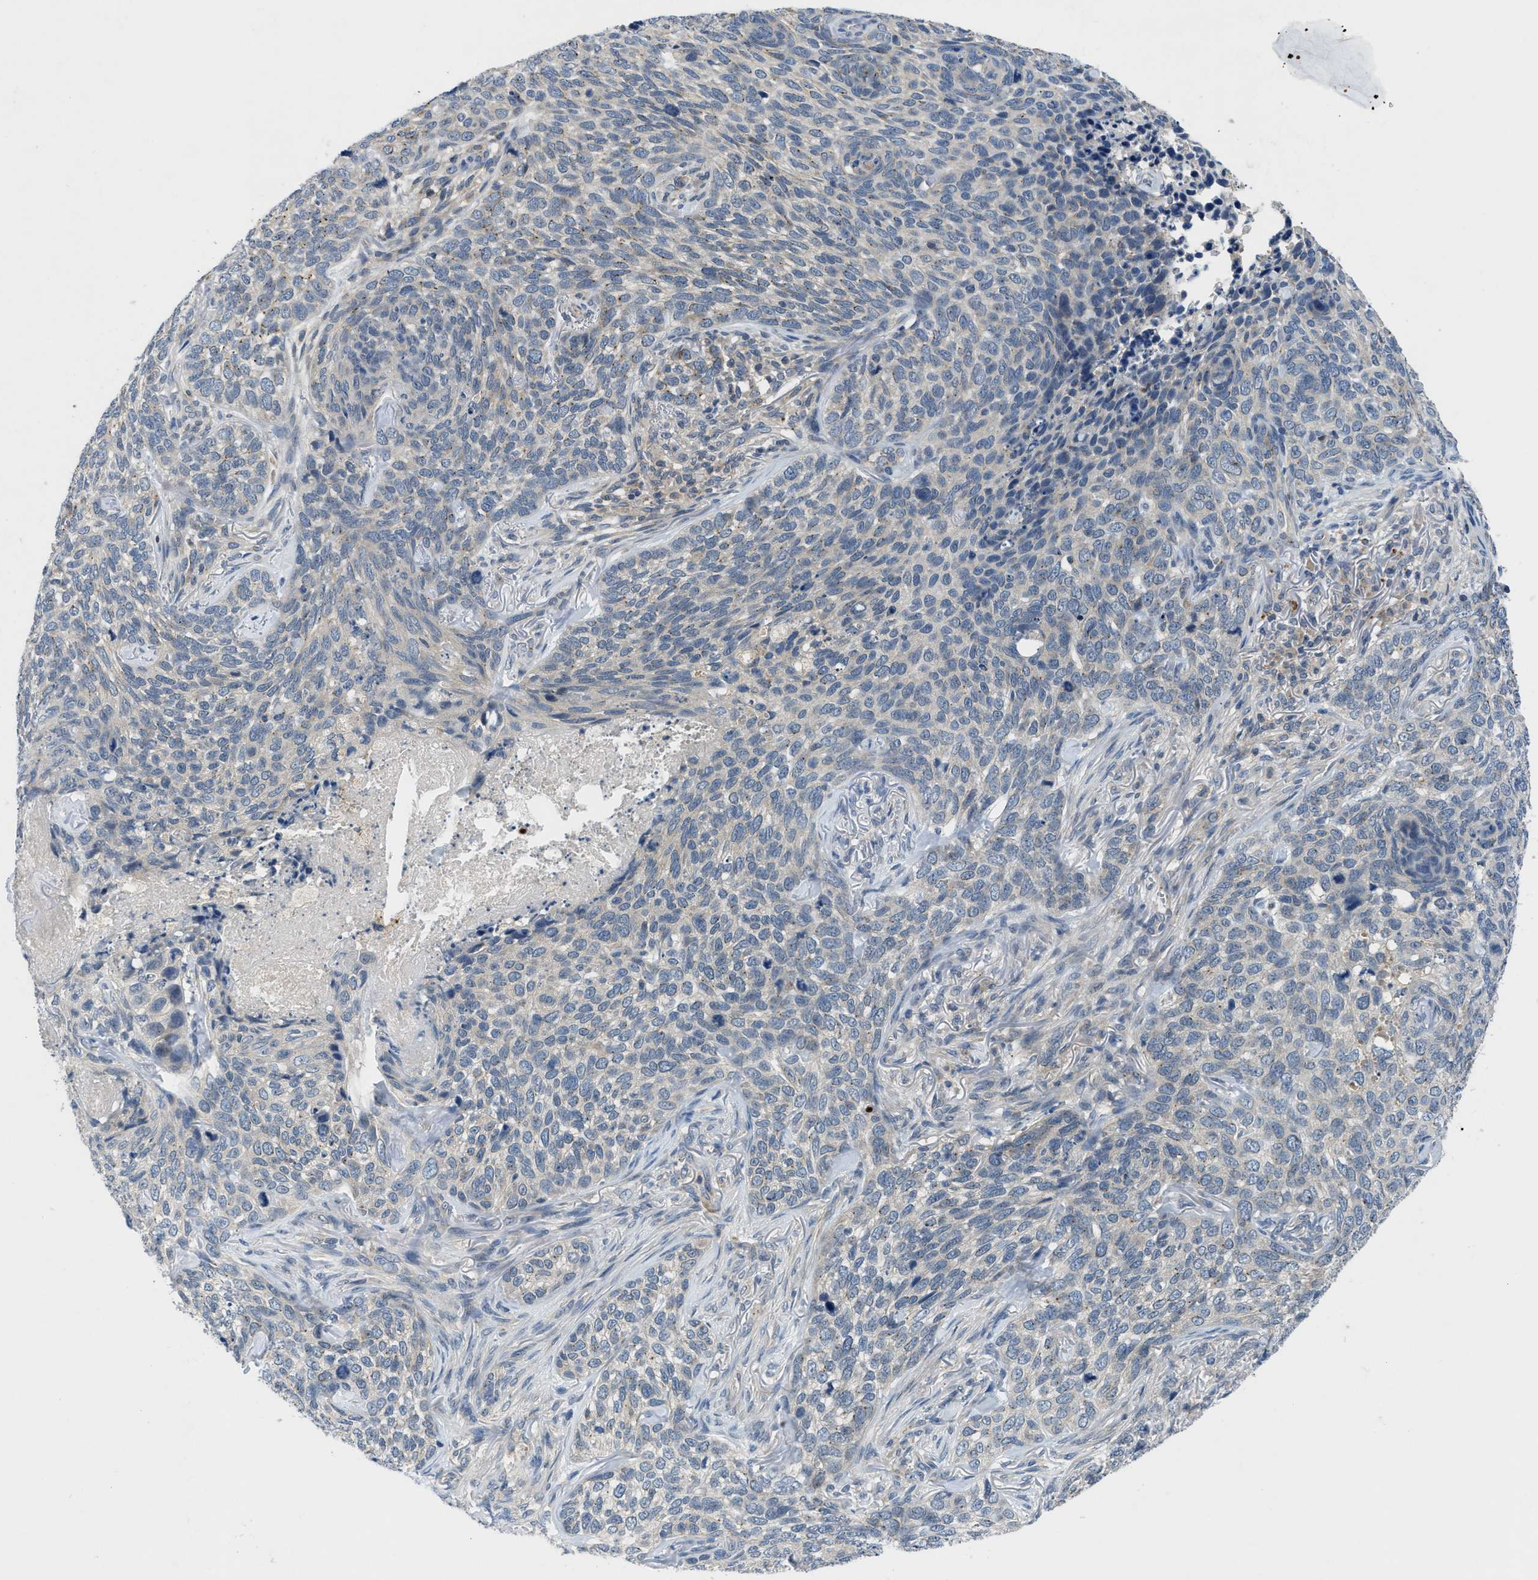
{"staining": {"intensity": "weak", "quantity": "<25%", "location": "cytoplasmic/membranous"}, "tissue": "skin cancer", "cell_type": "Tumor cells", "image_type": "cancer", "snomed": [{"axis": "morphology", "description": "Basal cell carcinoma"}, {"axis": "topography", "description": "Skin"}], "caption": "The immunohistochemistry photomicrograph has no significant staining in tumor cells of skin cancer (basal cell carcinoma) tissue. The staining is performed using DAB (3,3'-diaminobenzidine) brown chromogen with nuclei counter-stained in using hematoxylin.", "gene": "PDE7A", "patient": {"sex": "female", "age": 64}}